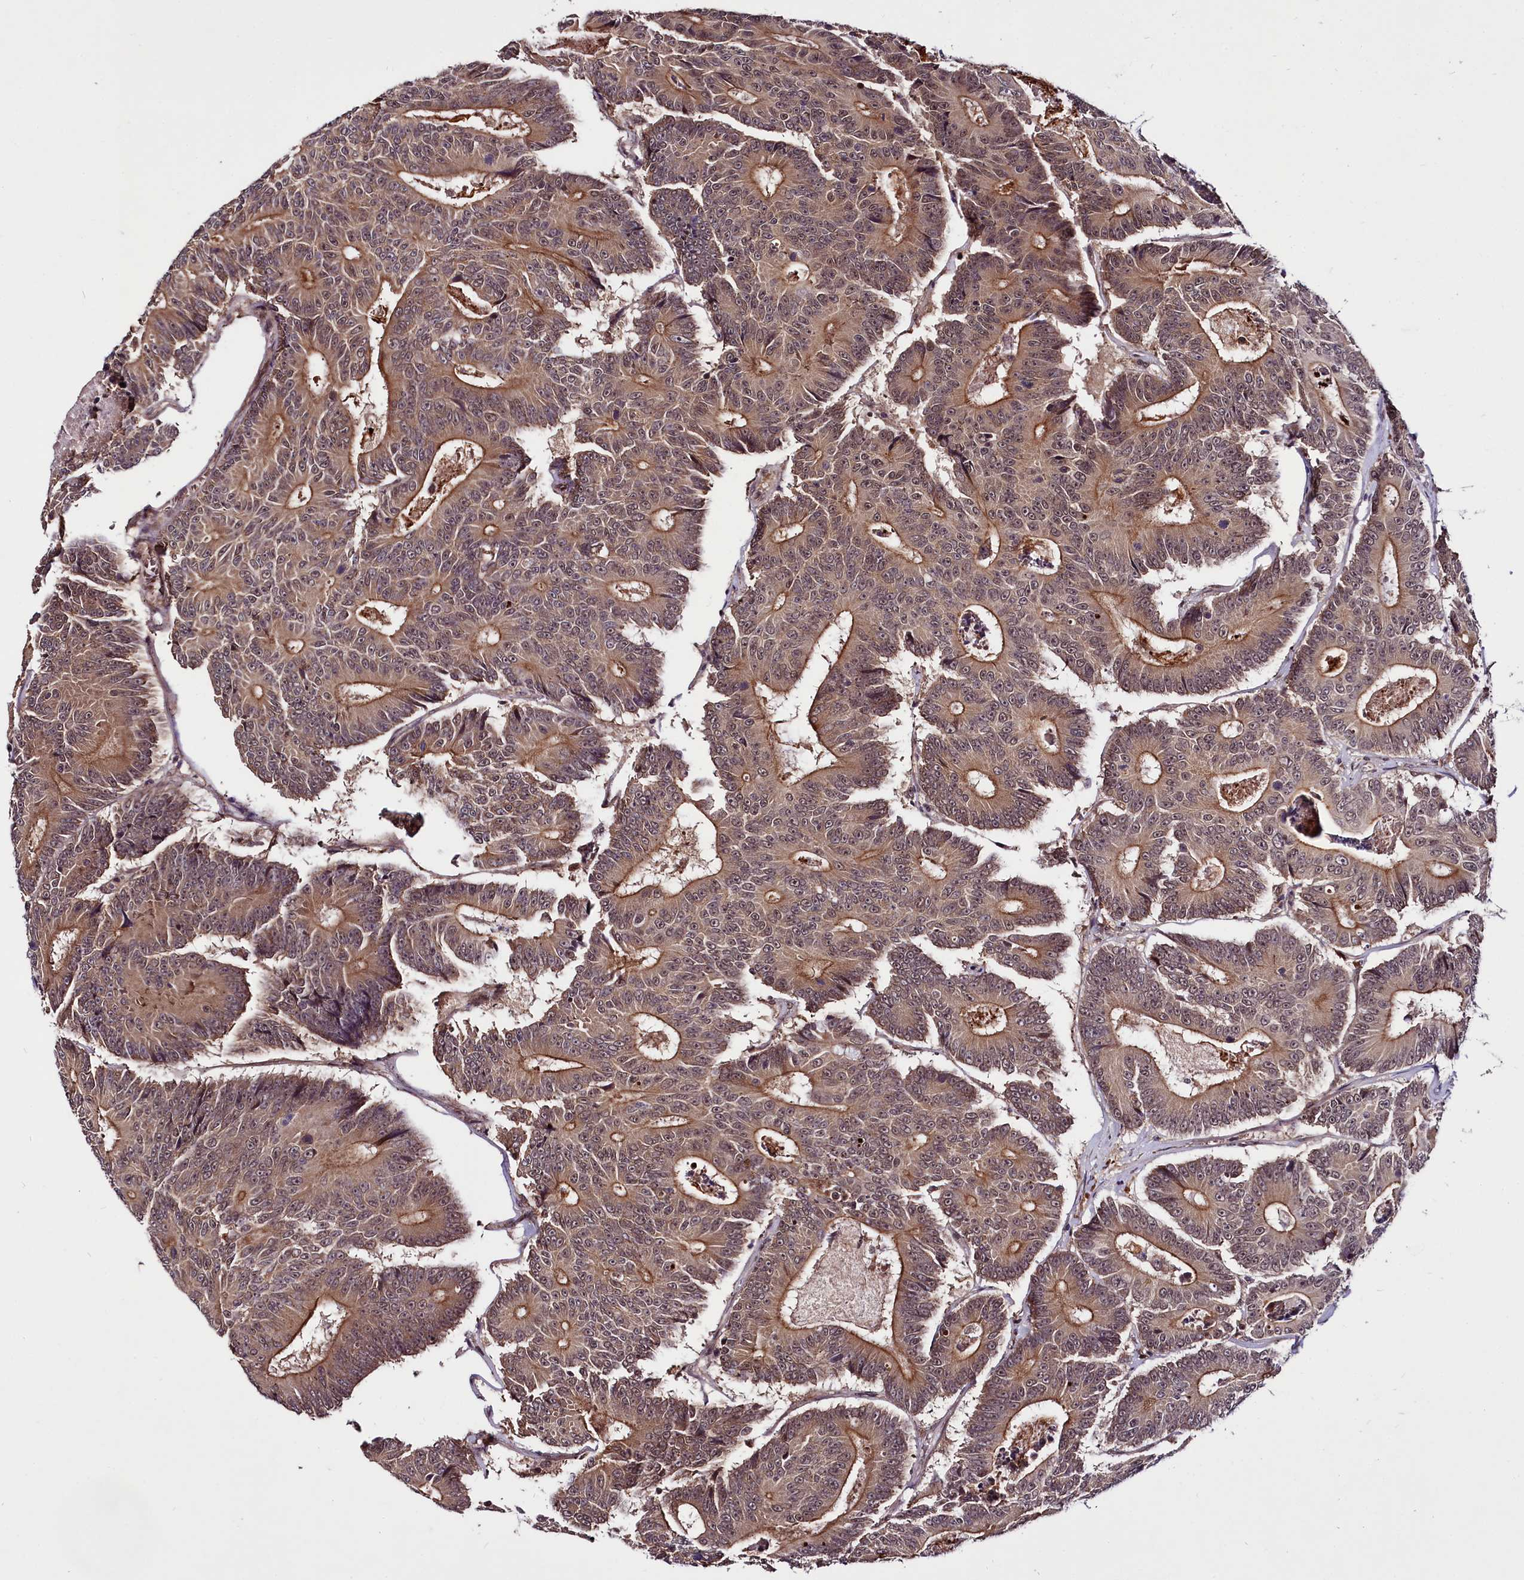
{"staining": {"intensity": "moderate", "quantity": "25%-75%", "location": "cytoplasmic/membranous,nuclear"}, "tissue": "colorectal cancer", "cell_type": "Tumor cells", "image_type": "cancer", "snomed": [{"axis": "morphology", "description": "Adenocarcinoma, NOS"}, {"axis": "topography", "description": "Colon"}], "caption": "A histopathology image of colorectal cancer (adenocarcinoma) stained for a protein exhibits moderate cytoplasmic/membranous and nuclear brown staining in tumor cells.", "gene": "UBE3A", "patient": {"sex": "male", "age": 83}}